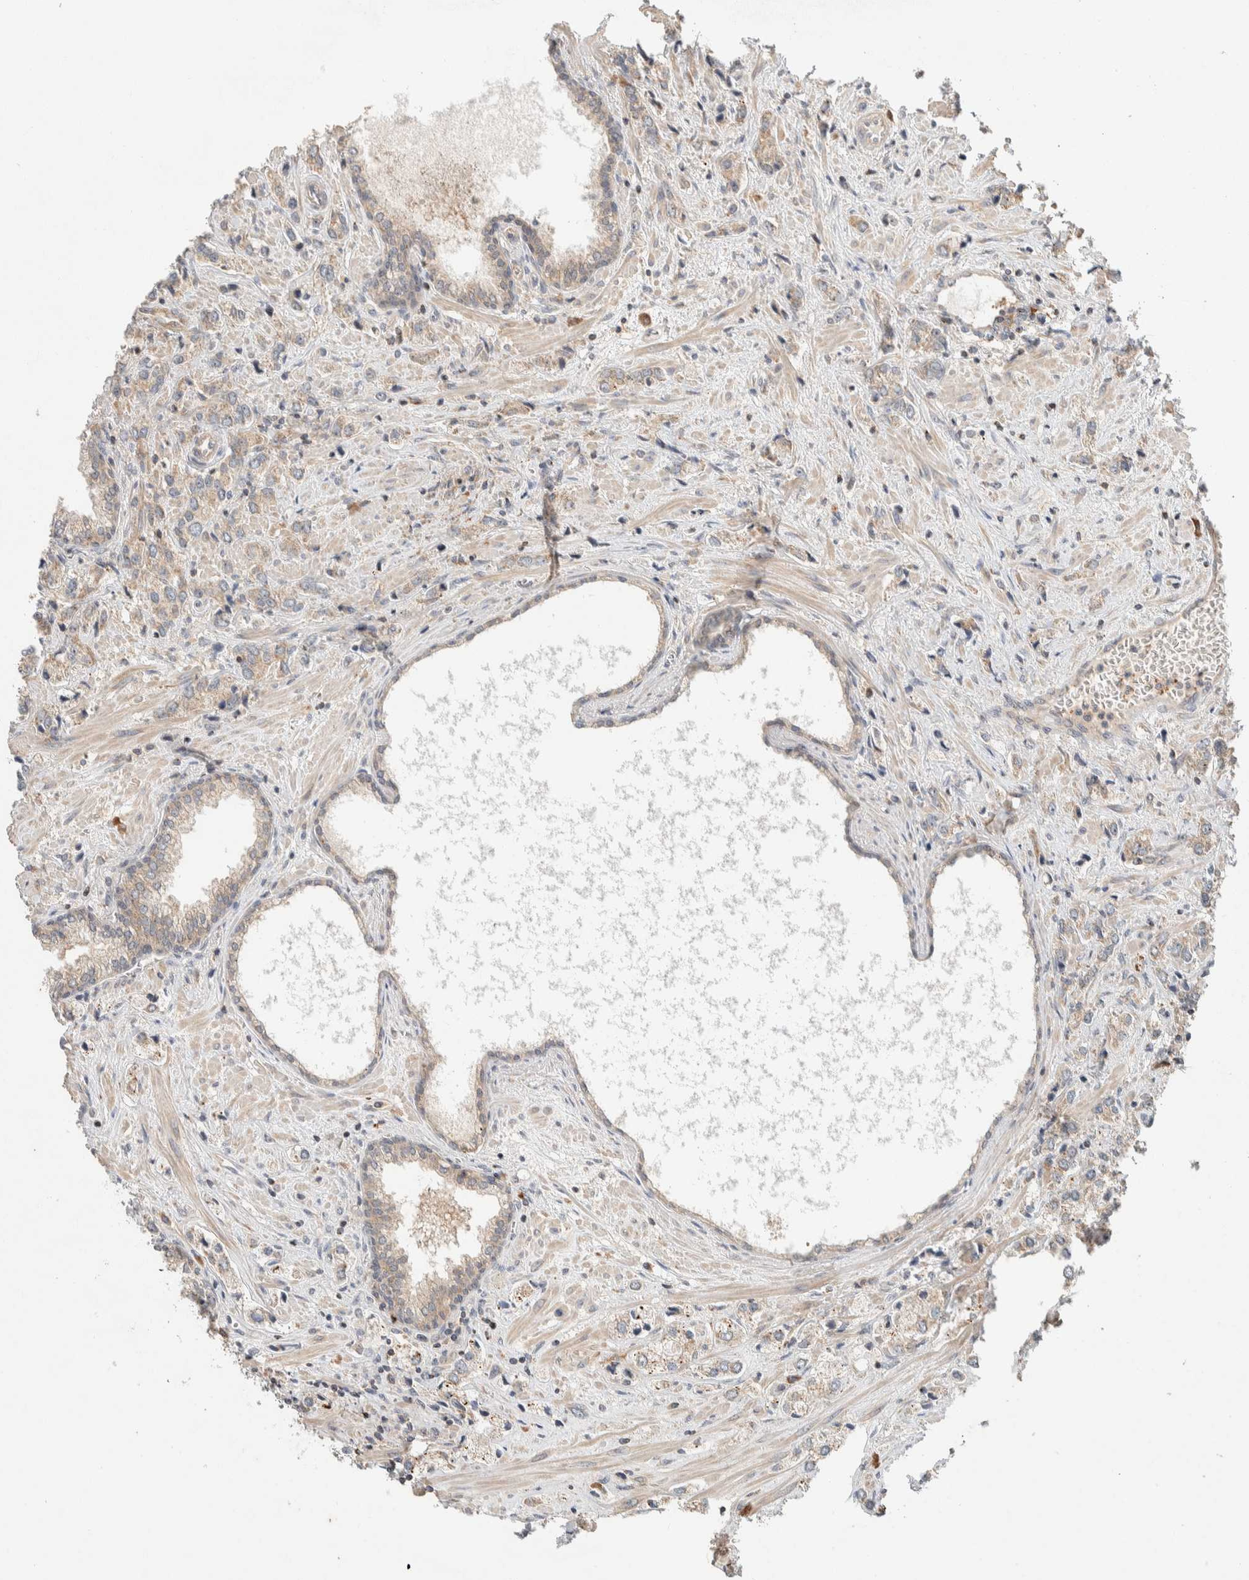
{"staining": {"intensity": "weak", "quantity": "<25%", "location": "cytoplasmic/membranous"}, "tissue": "prostate cancer", "cell_type": "Tumor cells", "image_type": "cancer", "snomed": [{"axis": "morphology", "description": "Adenocarcinoma, High grade"}, {"axis": "topography", "description": "Prostate"}], "caption": "Tumor cells show no significant staining in prostate cancer (high-grade adenocarcinoma).", "gene": "KIF9", "patient": {"sex": "male", "age": 66}}